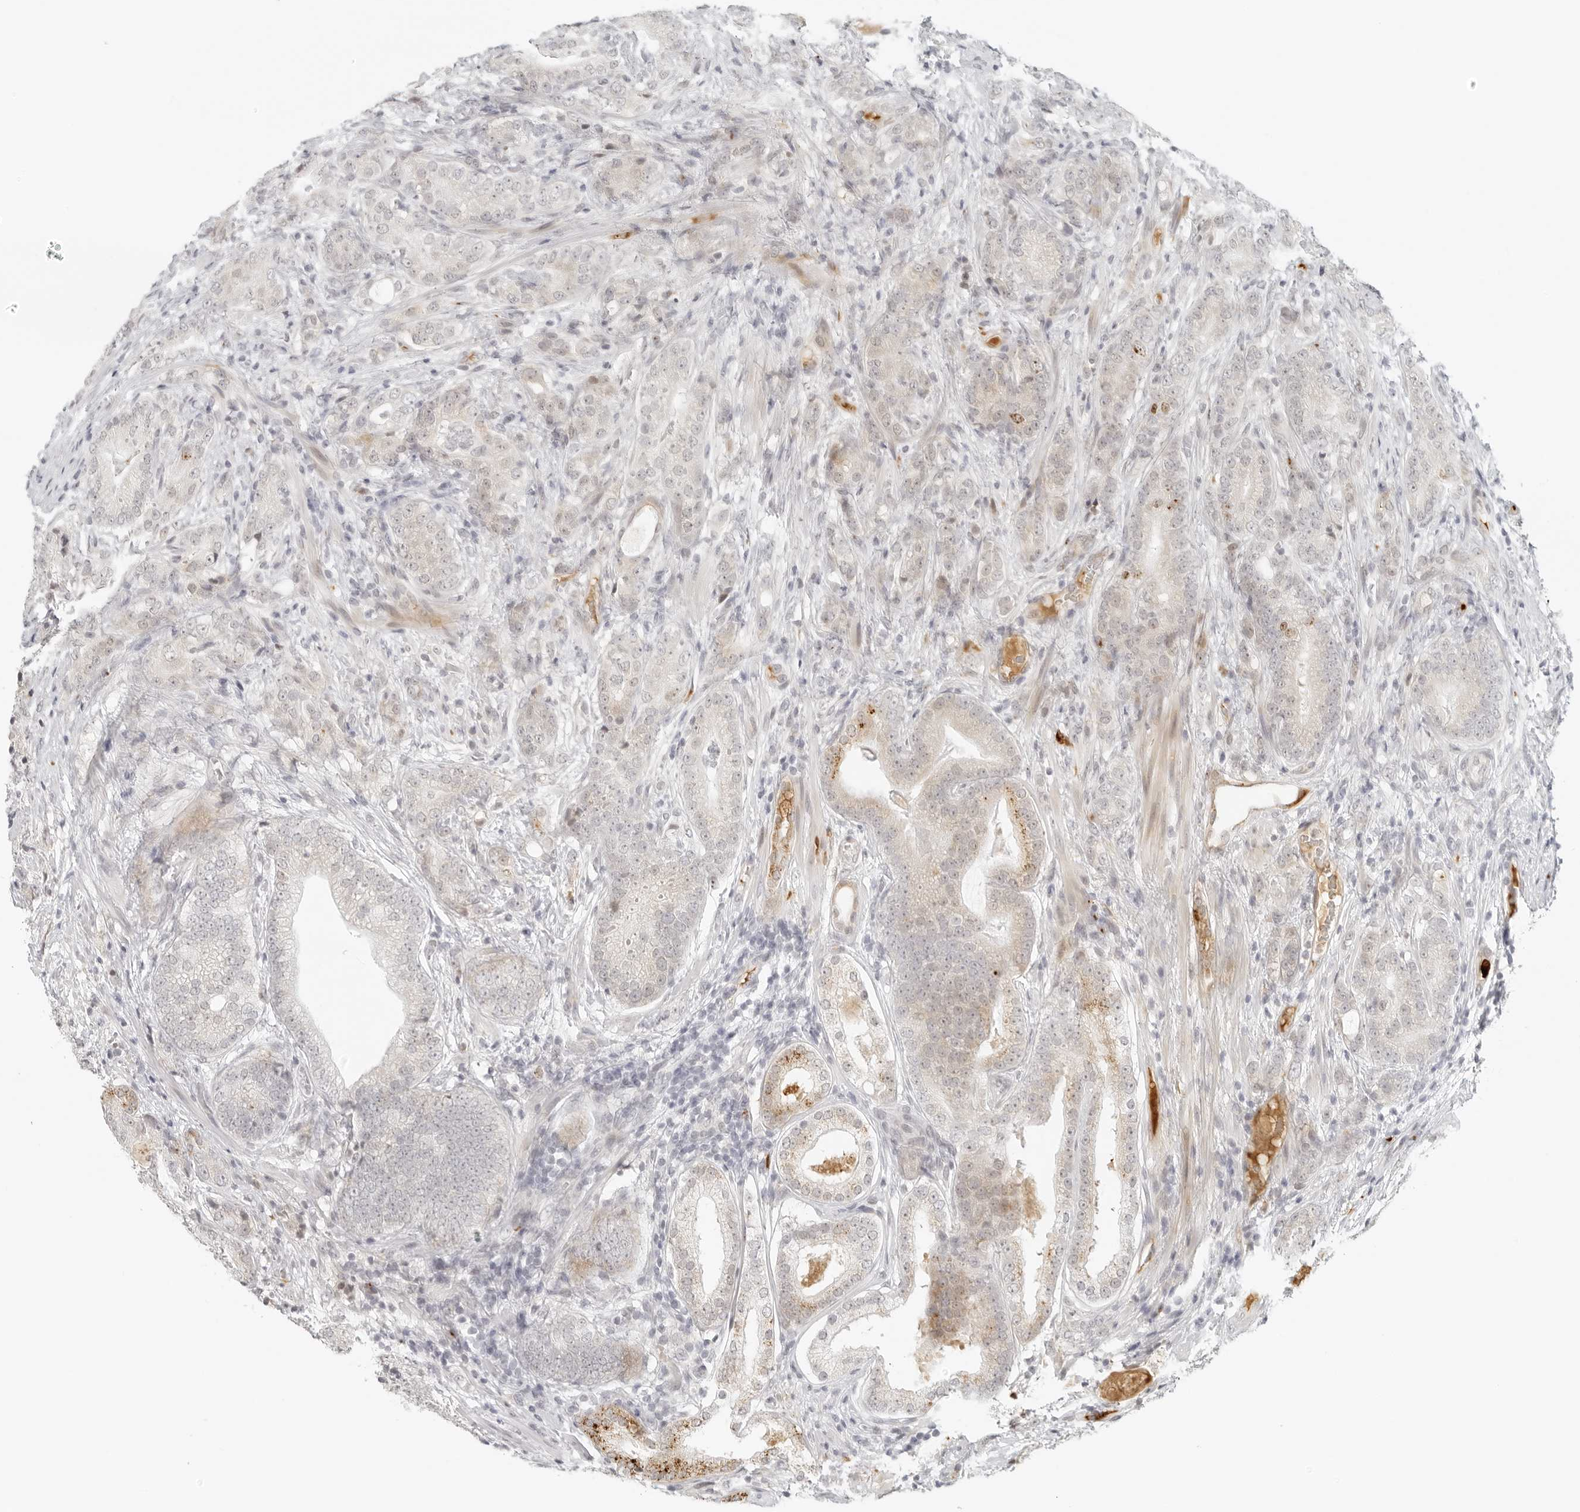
{"staining": {"intensity": "weak", "quantity": "25%-75%", "location": "cytoplasmic/membranous"}, "tissue": "prostate cancer", "cell_type": "Tumor cells", "image_type": "cancer", "snomed": [{"axis": "morphology", "description": "Adenocarcinoma, High grade"}, {"axis": "topography", "description": "Prostate"}], "caption": "Immunohistochemical staining of human prostate adenocarcinoma (high-grade) demonstrates low levels of weak cytoplasmic/membranous staining in approximately 25%-75% of tumor cells.", "gene": "ZNF678", "patient": {"sex": "male", "age": 57}}